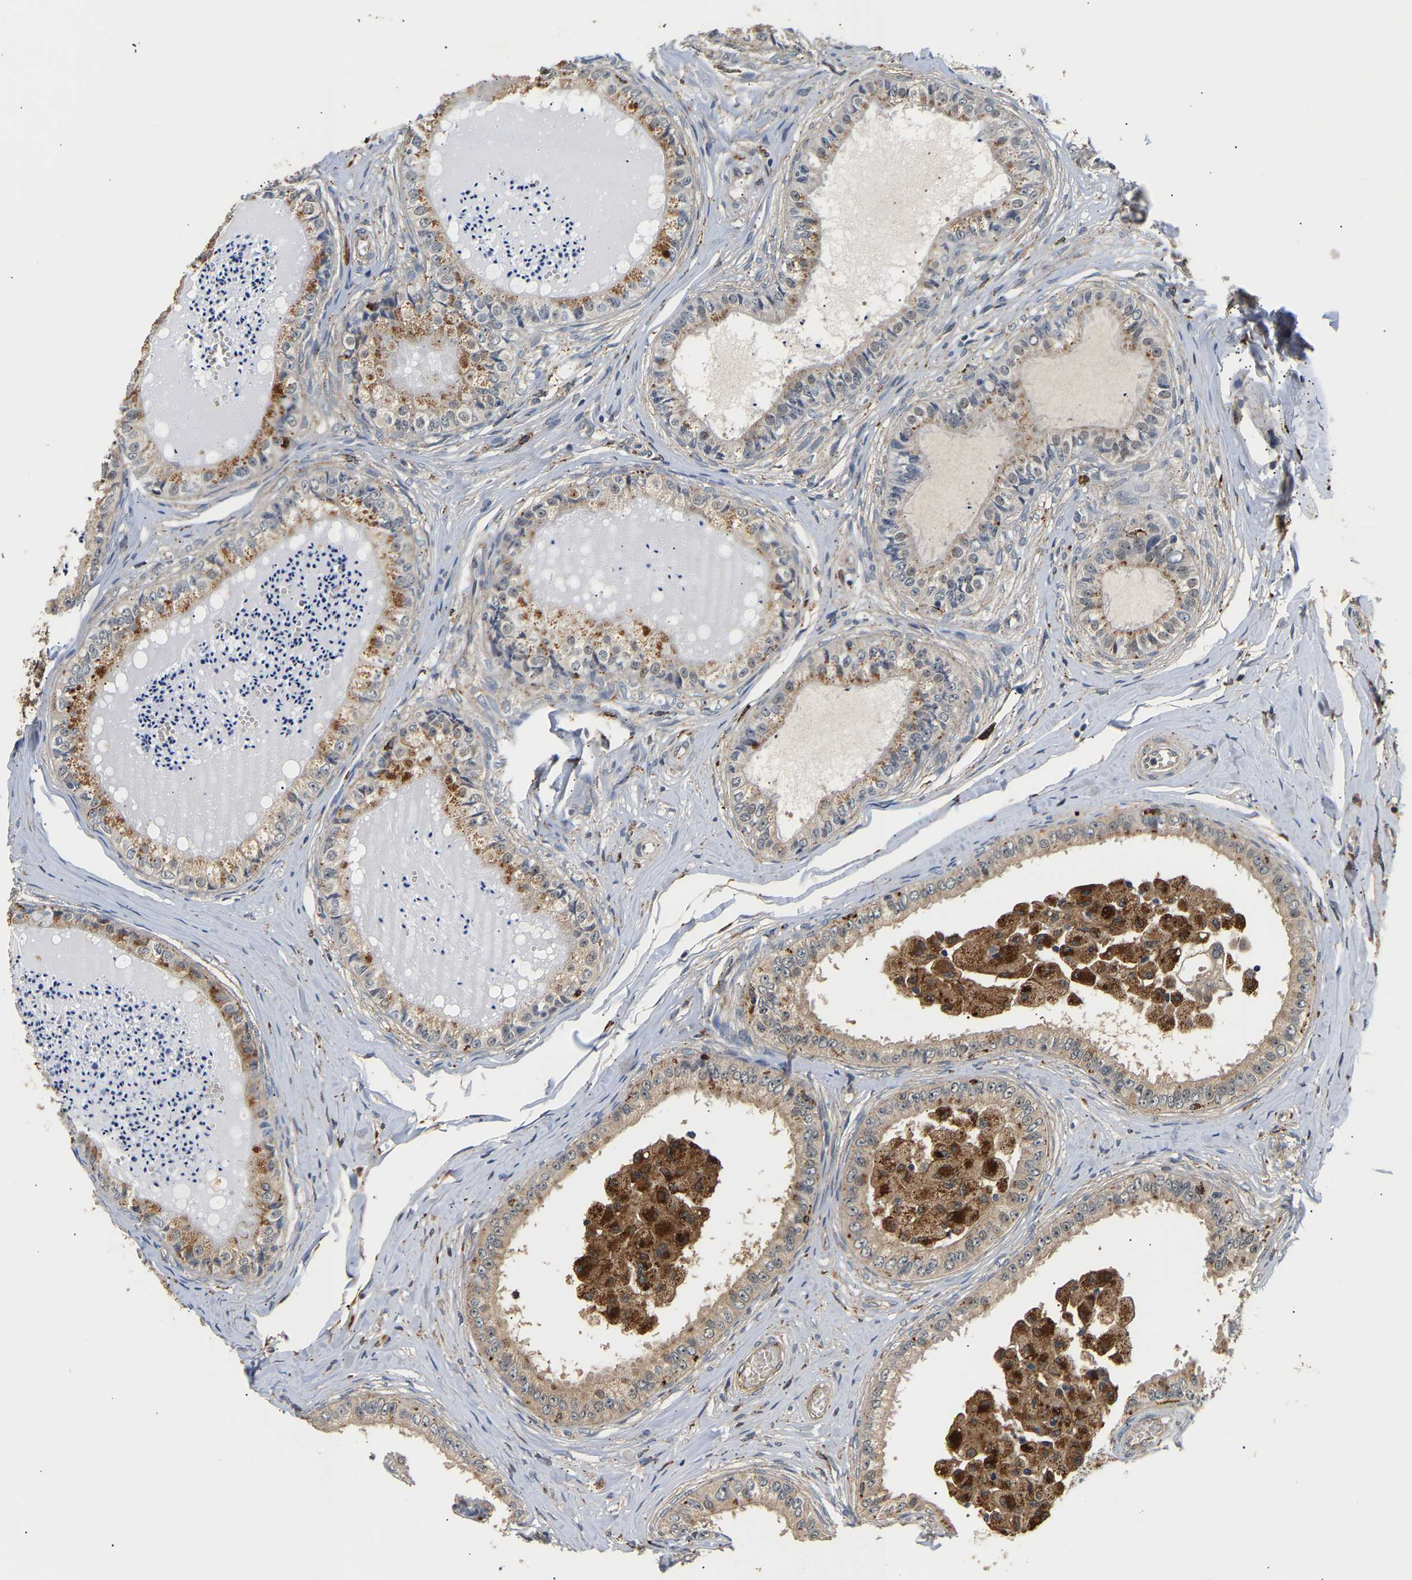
{"staining": {"intensity": "moderate", "quantity": "25%-75%", "location": "cytoplasmic/membranous"}, "tissue": "epididymis", "cell_type": "Glandular cells", "image_type": "normal", "snomed": [{"axis": "morphology", "description": "Normal tissue, NOS"}, {"axis": "topography", "description": "Epididymis"}], "caption": "Brown immunohistochemical staining in unremarkable epididymis reveals moderate cytoplasmic/membranous expression in approximately 25%-75% of glandular cells. Immunohistochemistry (ihc) stains the protein in brown and the nuclei are stained blue.", "gene": "SMU1", "patient": {"sex": "male", "age": 31}}